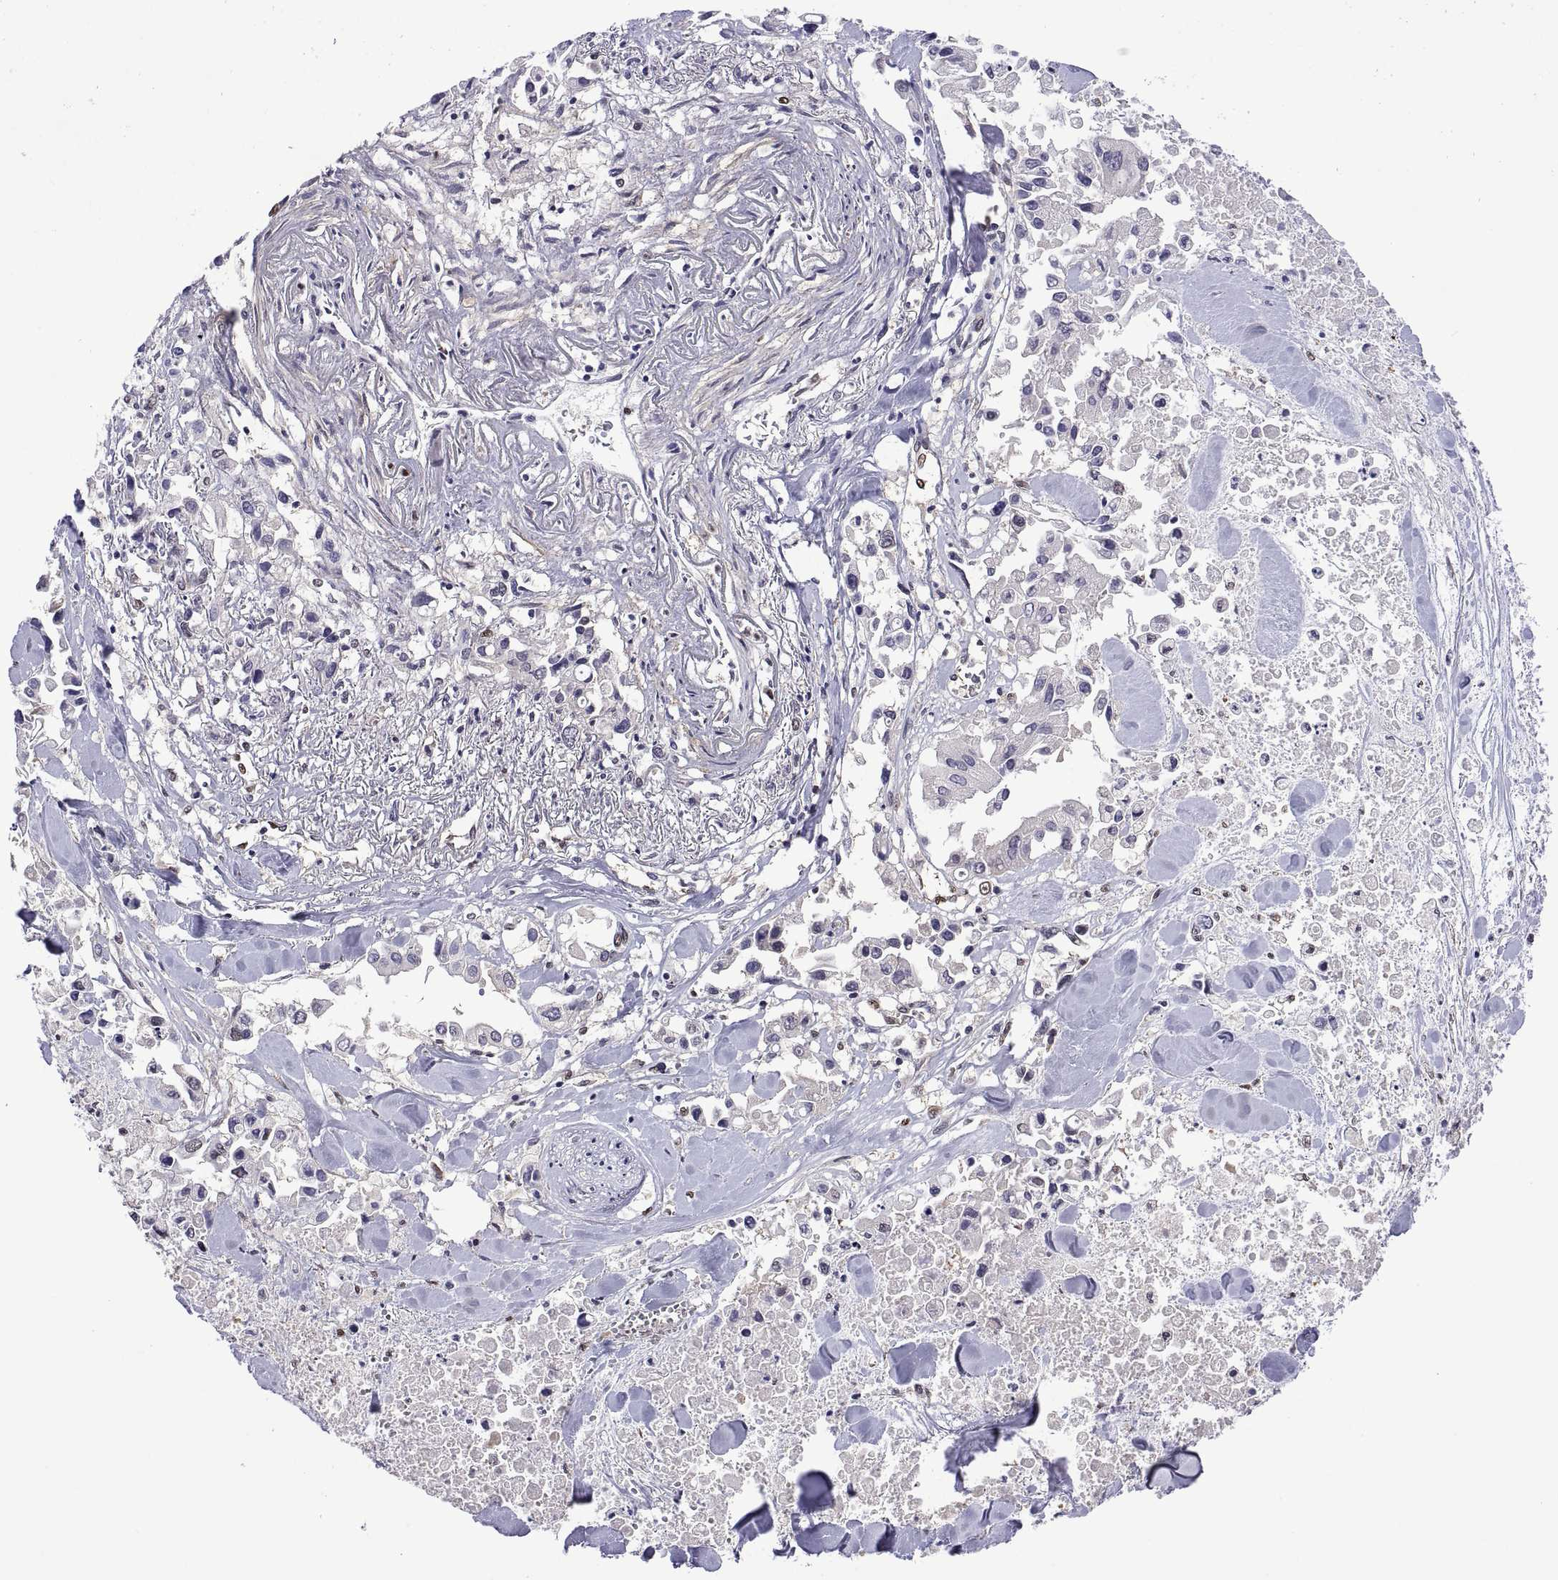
{"staining": {"intensity": "negative", "quantity": "none", "location": "none"}, "tissue": "pancreatic cancer", "cell_type": "Tumor cells", "image_type": "cancer", "snomed": [{"axis": "morphology", "description": "Adenocarcinoma, NOS"}, {"axis": "topography", "description": "Pancreas"}], "caption": "Immunohistochemistry of human adenocarcinoma (pancreatic) exhibits no staining in tumor cells.", "gene": "NR4A1", "patient": {"sex": "female", "age": 83}}